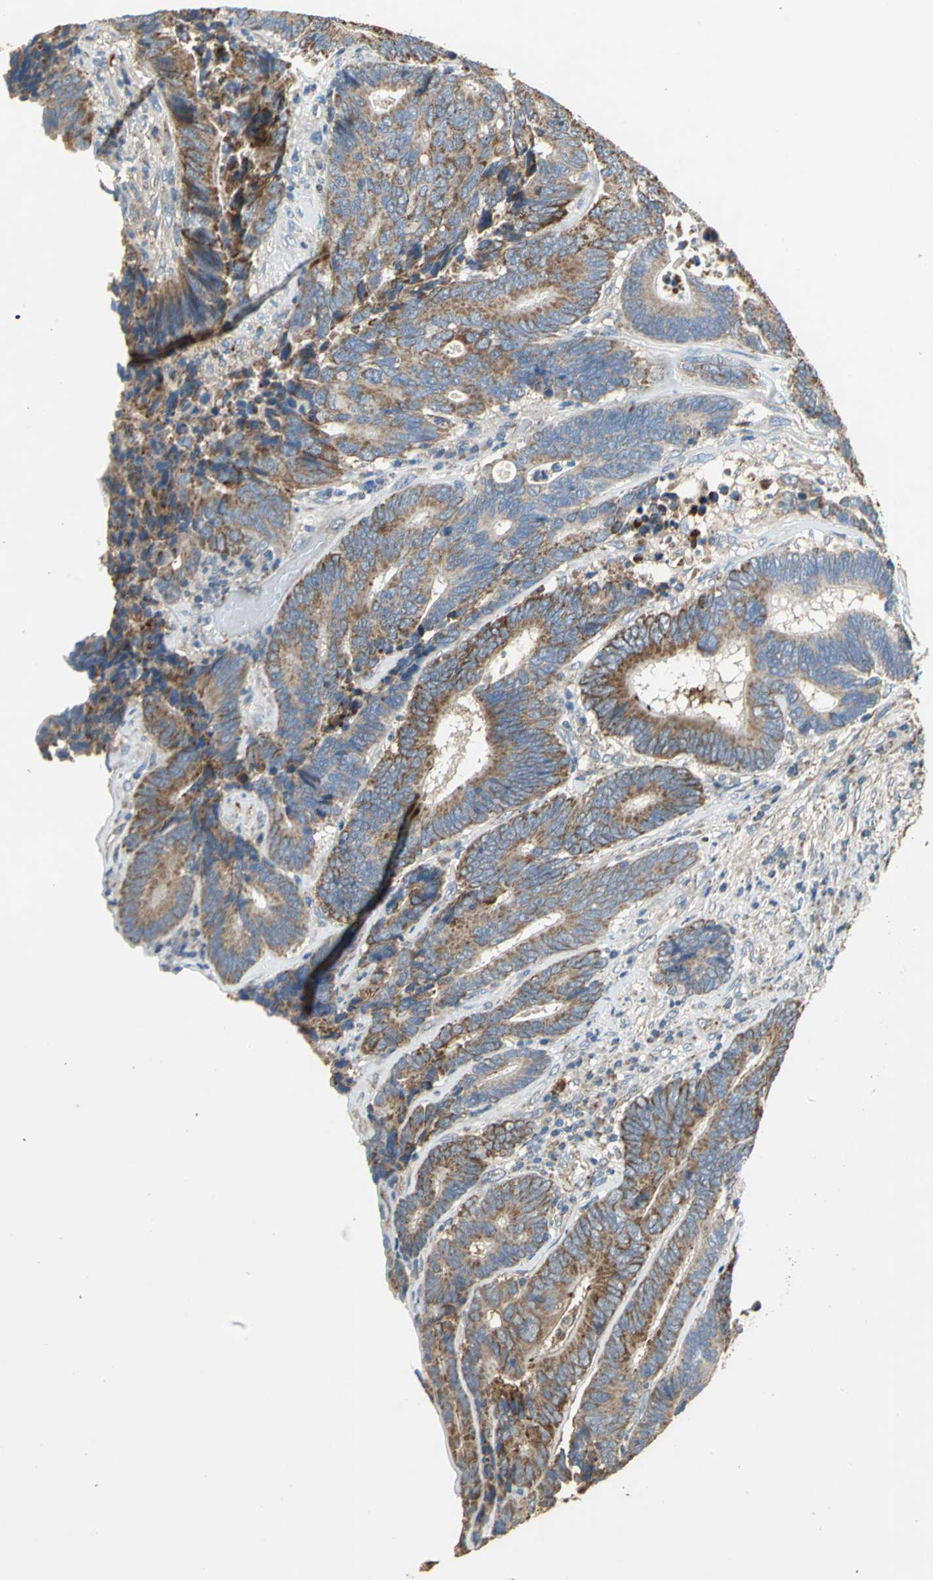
{"staining": {"intensity": "strong", "quantity": ">75%", "location": "cytoplasmic/membranous"}, "tissue": "colorectal cancer", "cell_type": "Tumor cells", "image_type": "cancer", "snomed": [{"axis": "morphology", "description": "Adenocarcinoma, NOS"}, {"axis": "topography", "description": "Colon"}], "caption": "This is a histology image of immunohistochemistry (IHC) staining of adenocarcinoma (colorectal), which shows strong positivity in the cytoplasmic/membranous of tumor cells.", "gene": "NDUFB5", "patient": {"sex": "female", "age": 78}}